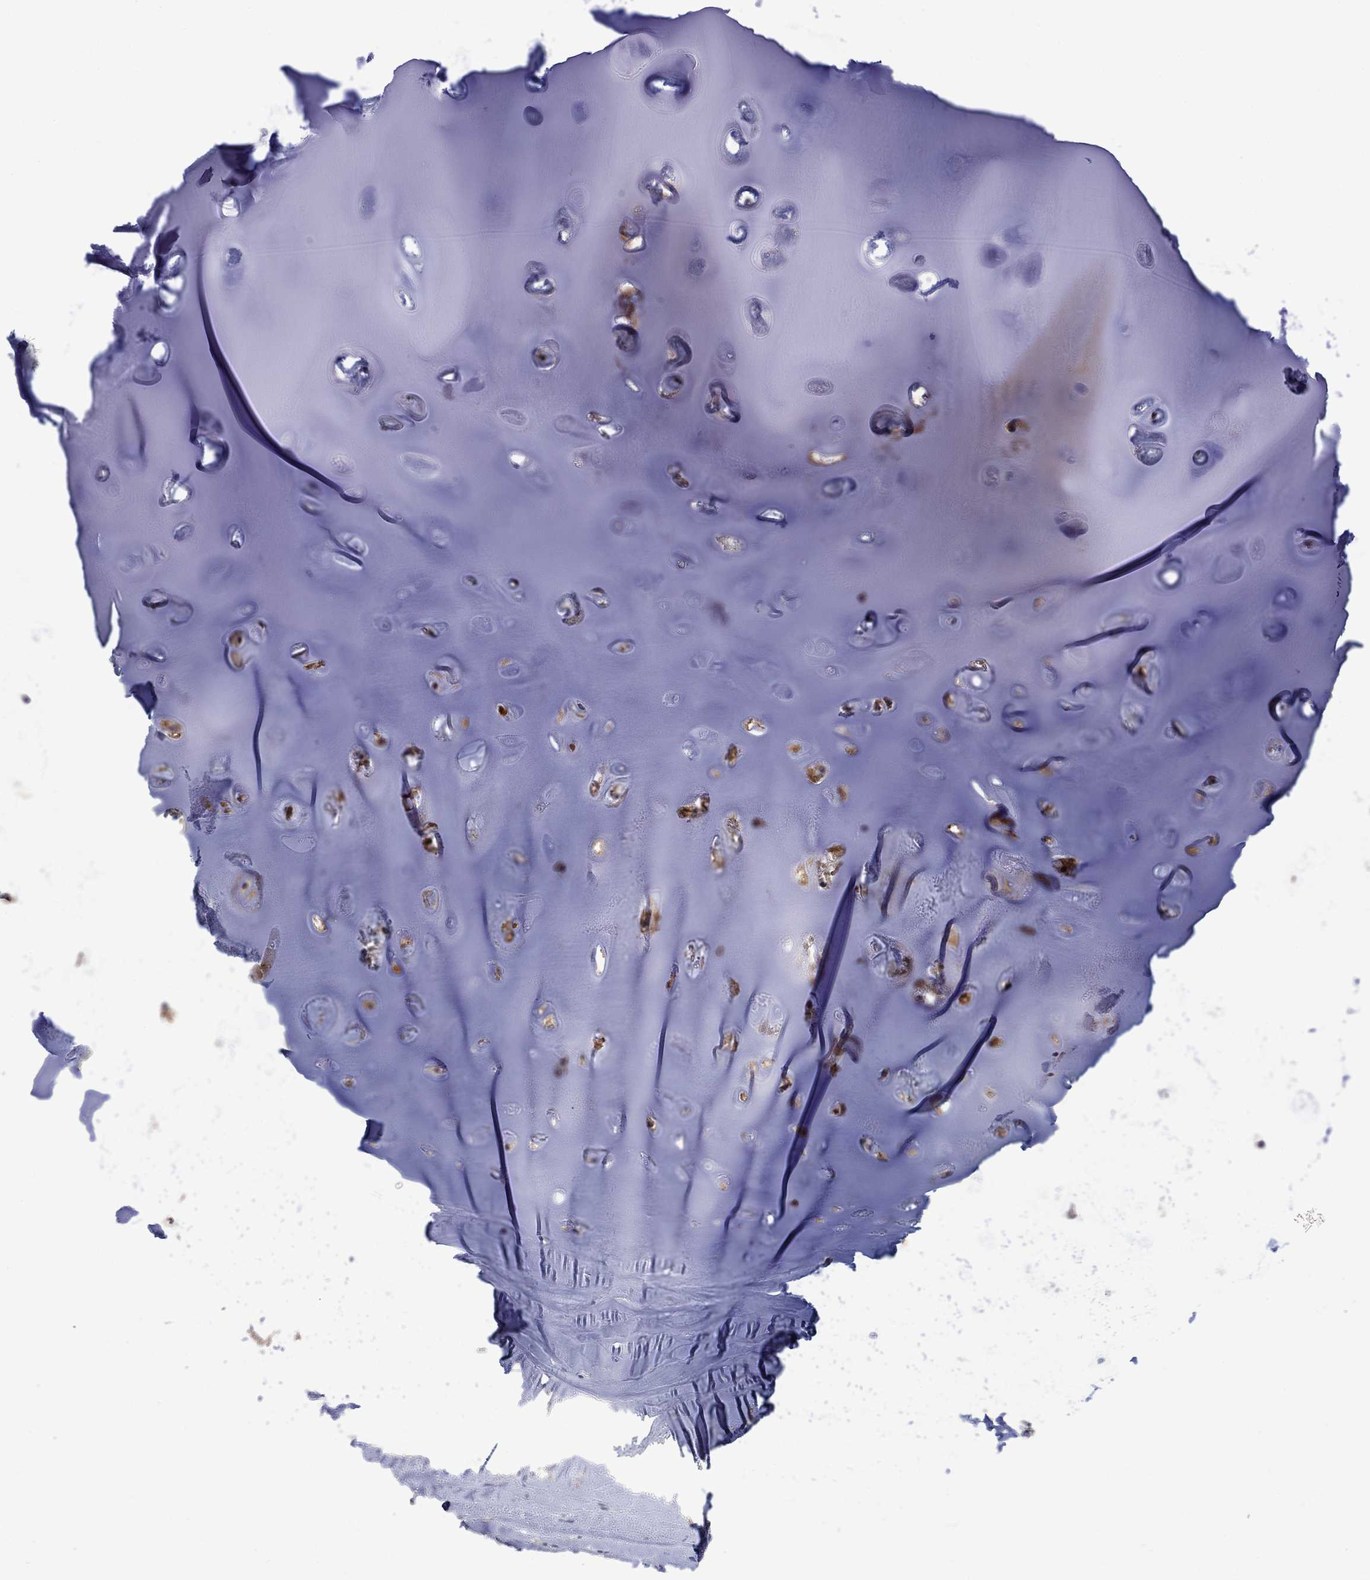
{"staining": {"intensity": "moderate", "quantity": "25%-75%", "location": "cytoplasmic/membranous"}, "tissue": "soft tissue", "cell_type": "Chondrocytes", "image_type": "normal", "snomed": [{"axis": "morphology", "description": "Normal tissue, NOS"}, {"axis": "topography", "description": "Cartilage tissue"}], "caption": "A brown stain shows moderate cytoplasmic/membranous staining of a protein in chondrocytes of normal human soft tissue. The protein is stained brown, and the nuclei are stained in blue (DAB IHC with brightfield microscopy, high magnification).", "gene": "PHKA1", "patient": {"sex": "male", "age": 81}}